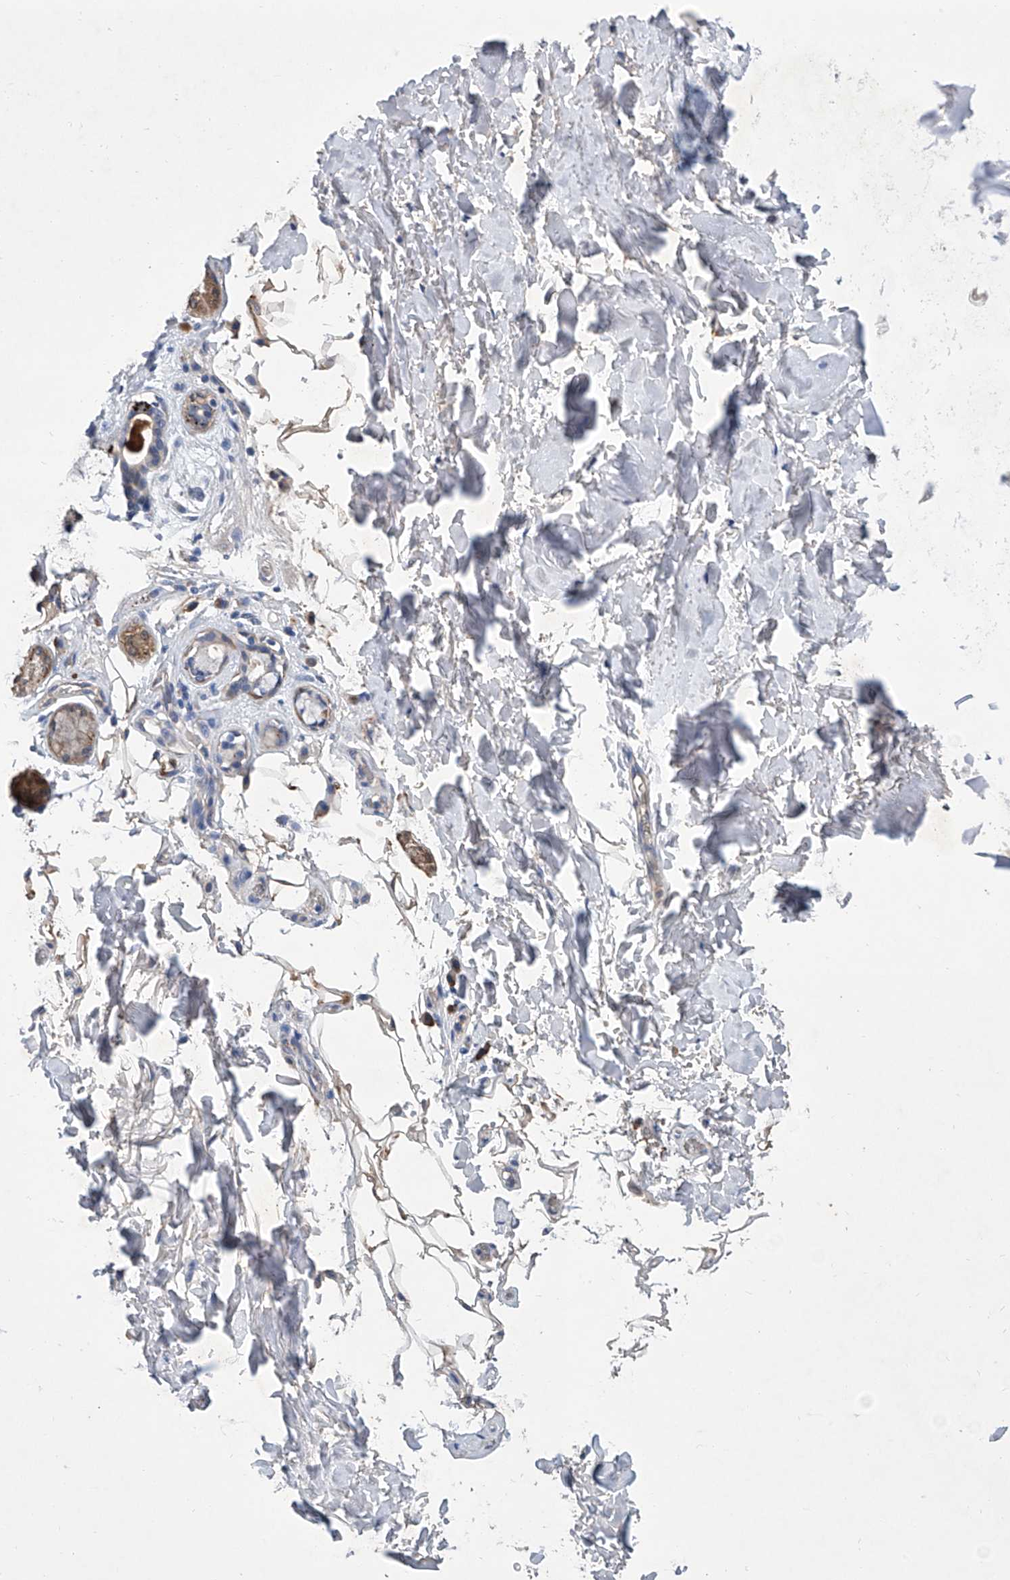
{"staining": {"intensity": "weak", "quantity": "25%-75%", "location": "cytoplasmic/membranous"}, "tissue": "adipose tissue", "cell_type": "Adipocytes", "image_type": "normal", "snomed": [{"axis": "morphology", "description": "Normal tissue, NOS"}, {"axis": "topography", "description": "Cartilage tissue"}], "caption": "Immunohistochemistry (DAB (3,3'-diaminobenzidine)) staining of unremarkable adipose tissue reveals weak cytoplasmic/membranous protein expression in approximately 25%-75% of adipocytes. Immunohistochemistry stains the protein of interest in brown and the nuclei are stained blue.", "gene": "GPT", "patient": {"sex": "female", "age": 63}}